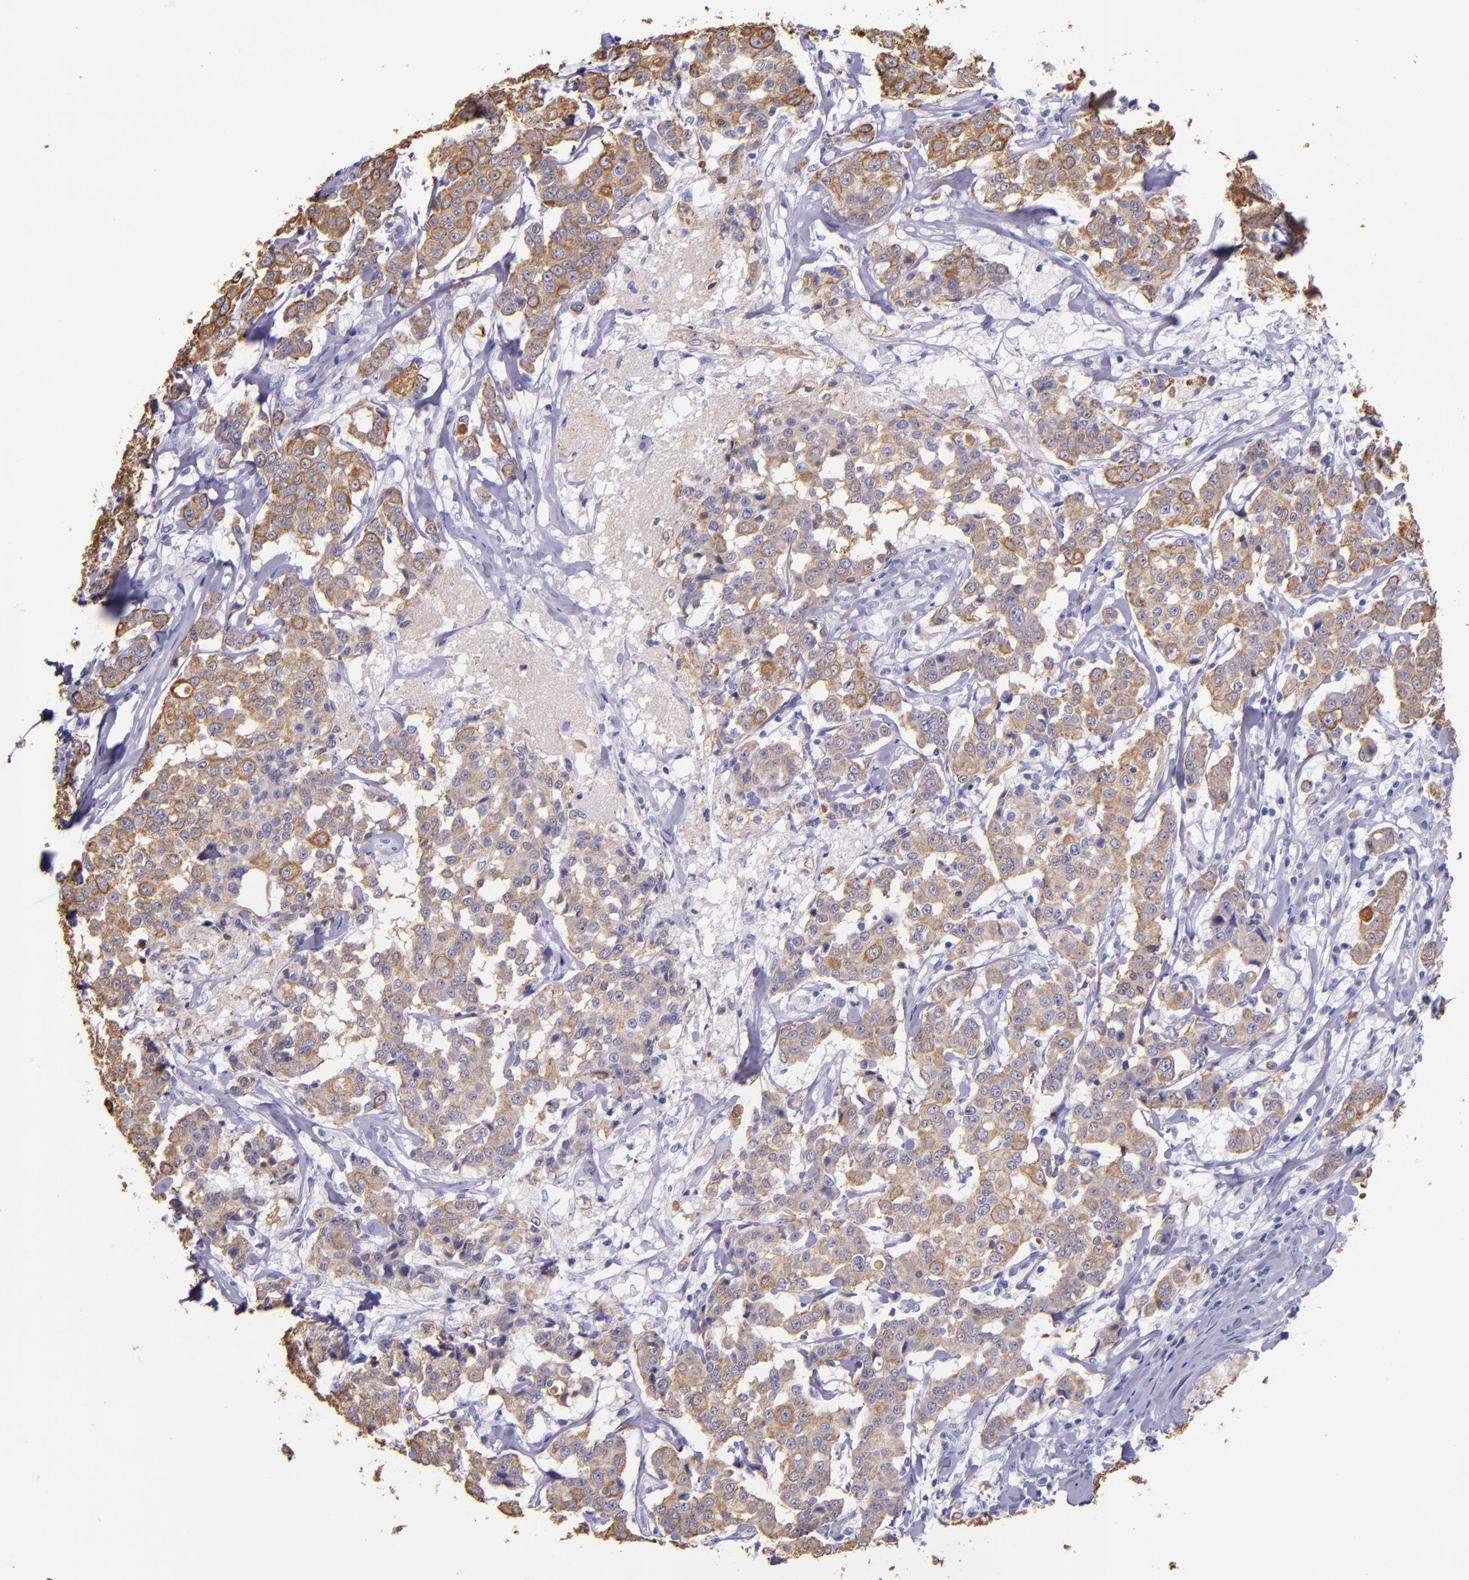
{"staining": {"intensity": "moderate", "quantity": ">75%", "location": "cytoplasmic/membranous"}, "tissue": "breast cancer", "cell_type": "Tumor cells", "image_type": "cancer", "snomed": [{"axis": "morphology", "description": "Duct carcinoma"}, {"axis": "topography", "description": "Breast"}], "caption": "Breast cancer (intraductal carcinoma) tissue reveals moderate cytoplasmic/membranous expression in about >75% of tumor cells, visualized by immunohistochemistry. (Stains: DAB (3,3'-diaminobenzidine) in brown, nuclei in blue, Microscopy: brightfield microscopy at high magnification).", "gene": "KRT4", "patient": {"sex": "female", "age": 27}}